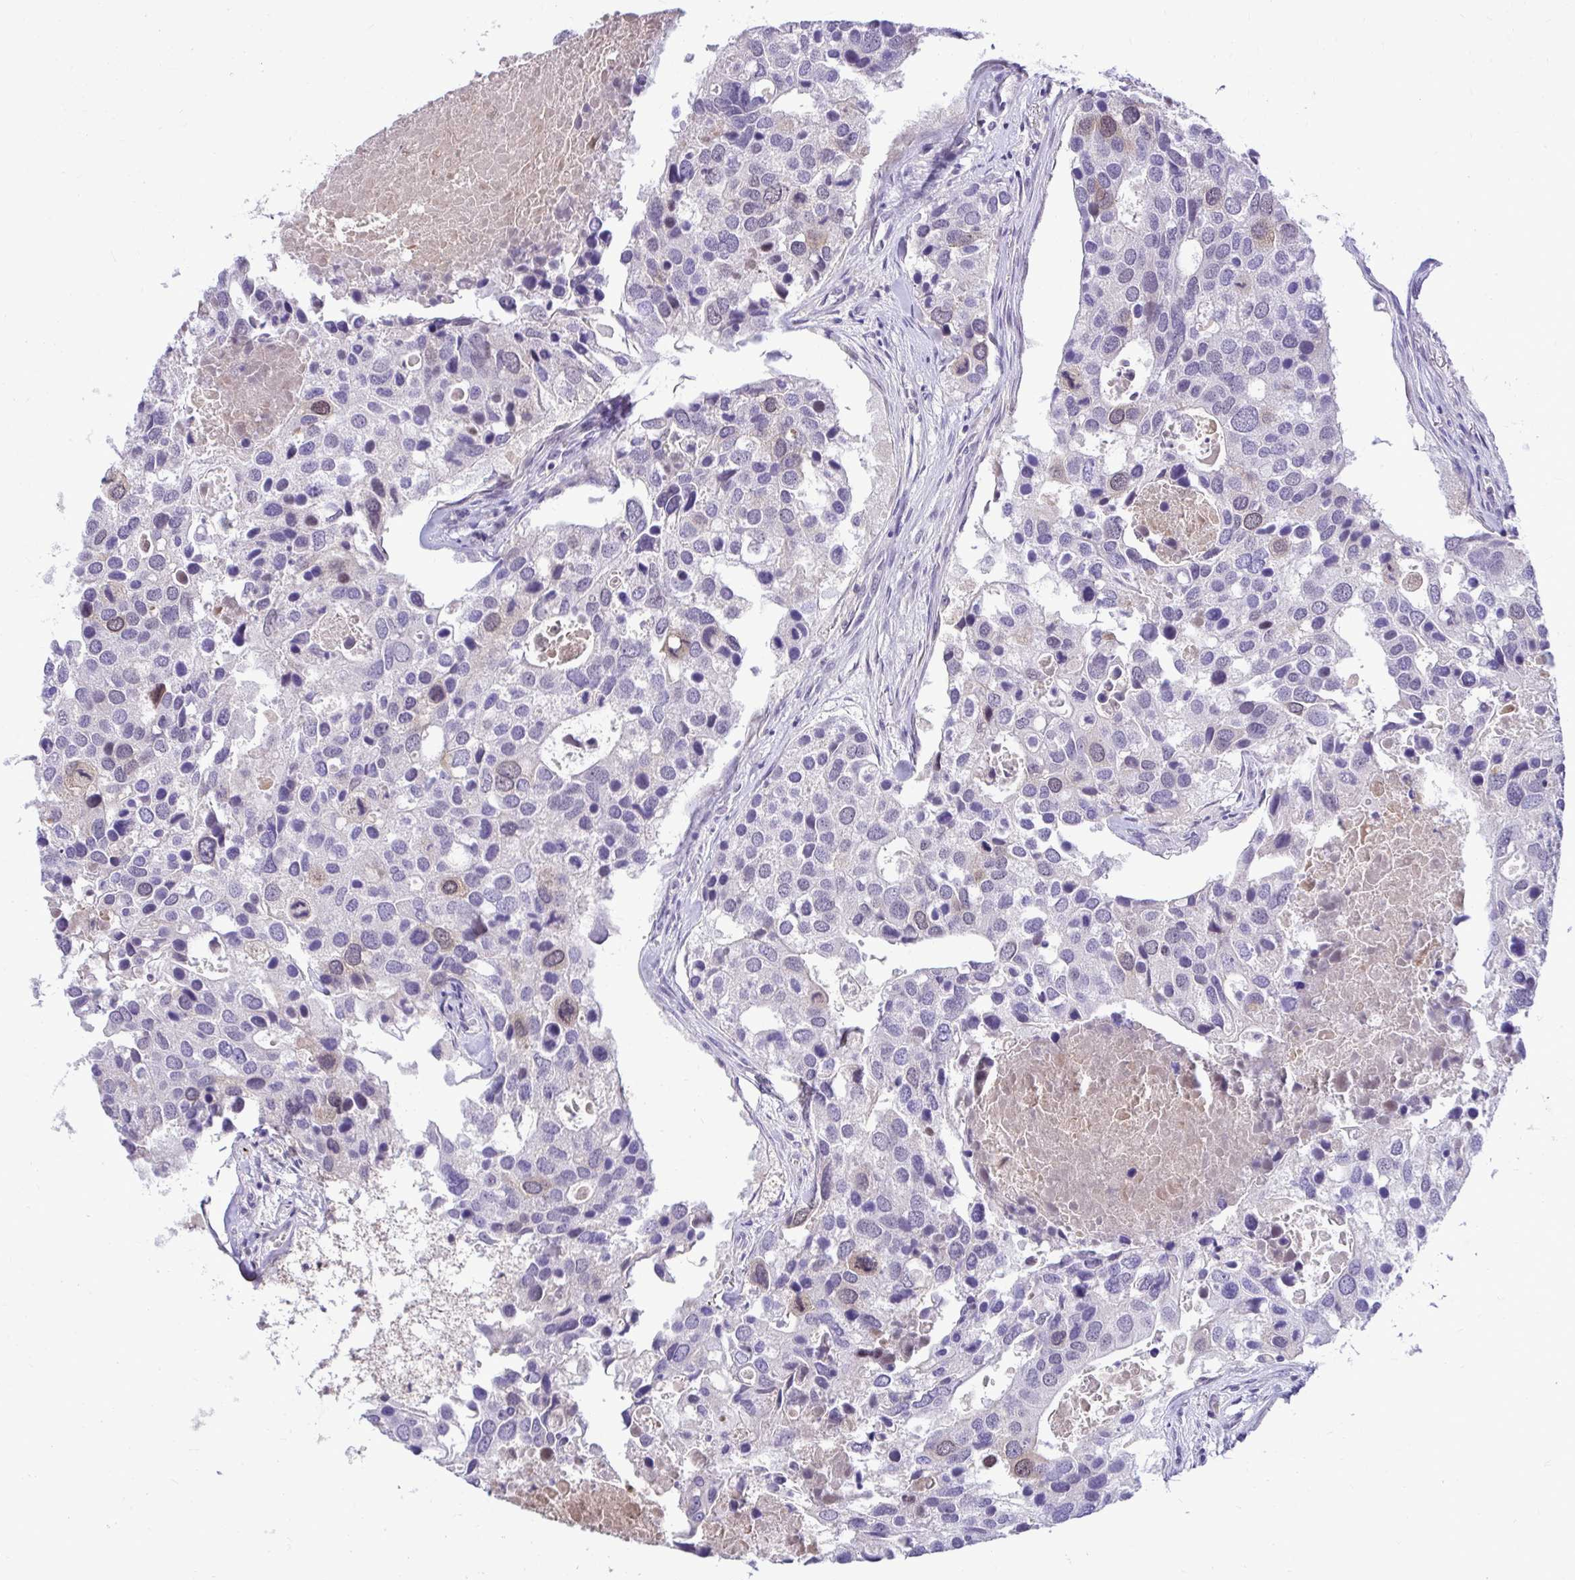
{"staining": {"intensity": "weak", "quantity": "<25%", "location": "nuclear"}, "tissue": "breast cancer", "cell_type": "Tumor cells", "image_type": "cancer", "snomed": [{"axis": "morphology", "description": "Duct carcinoma"}, {"axis": "topography", "description": "Breast"}], "caption": "IHC image of breast cancer (intraductal carcinoma) stained for a protein (brown), which shows no expression in tumor cells.", "gene": "CDC20", "patient": {"sex": "female", "age": 83}}